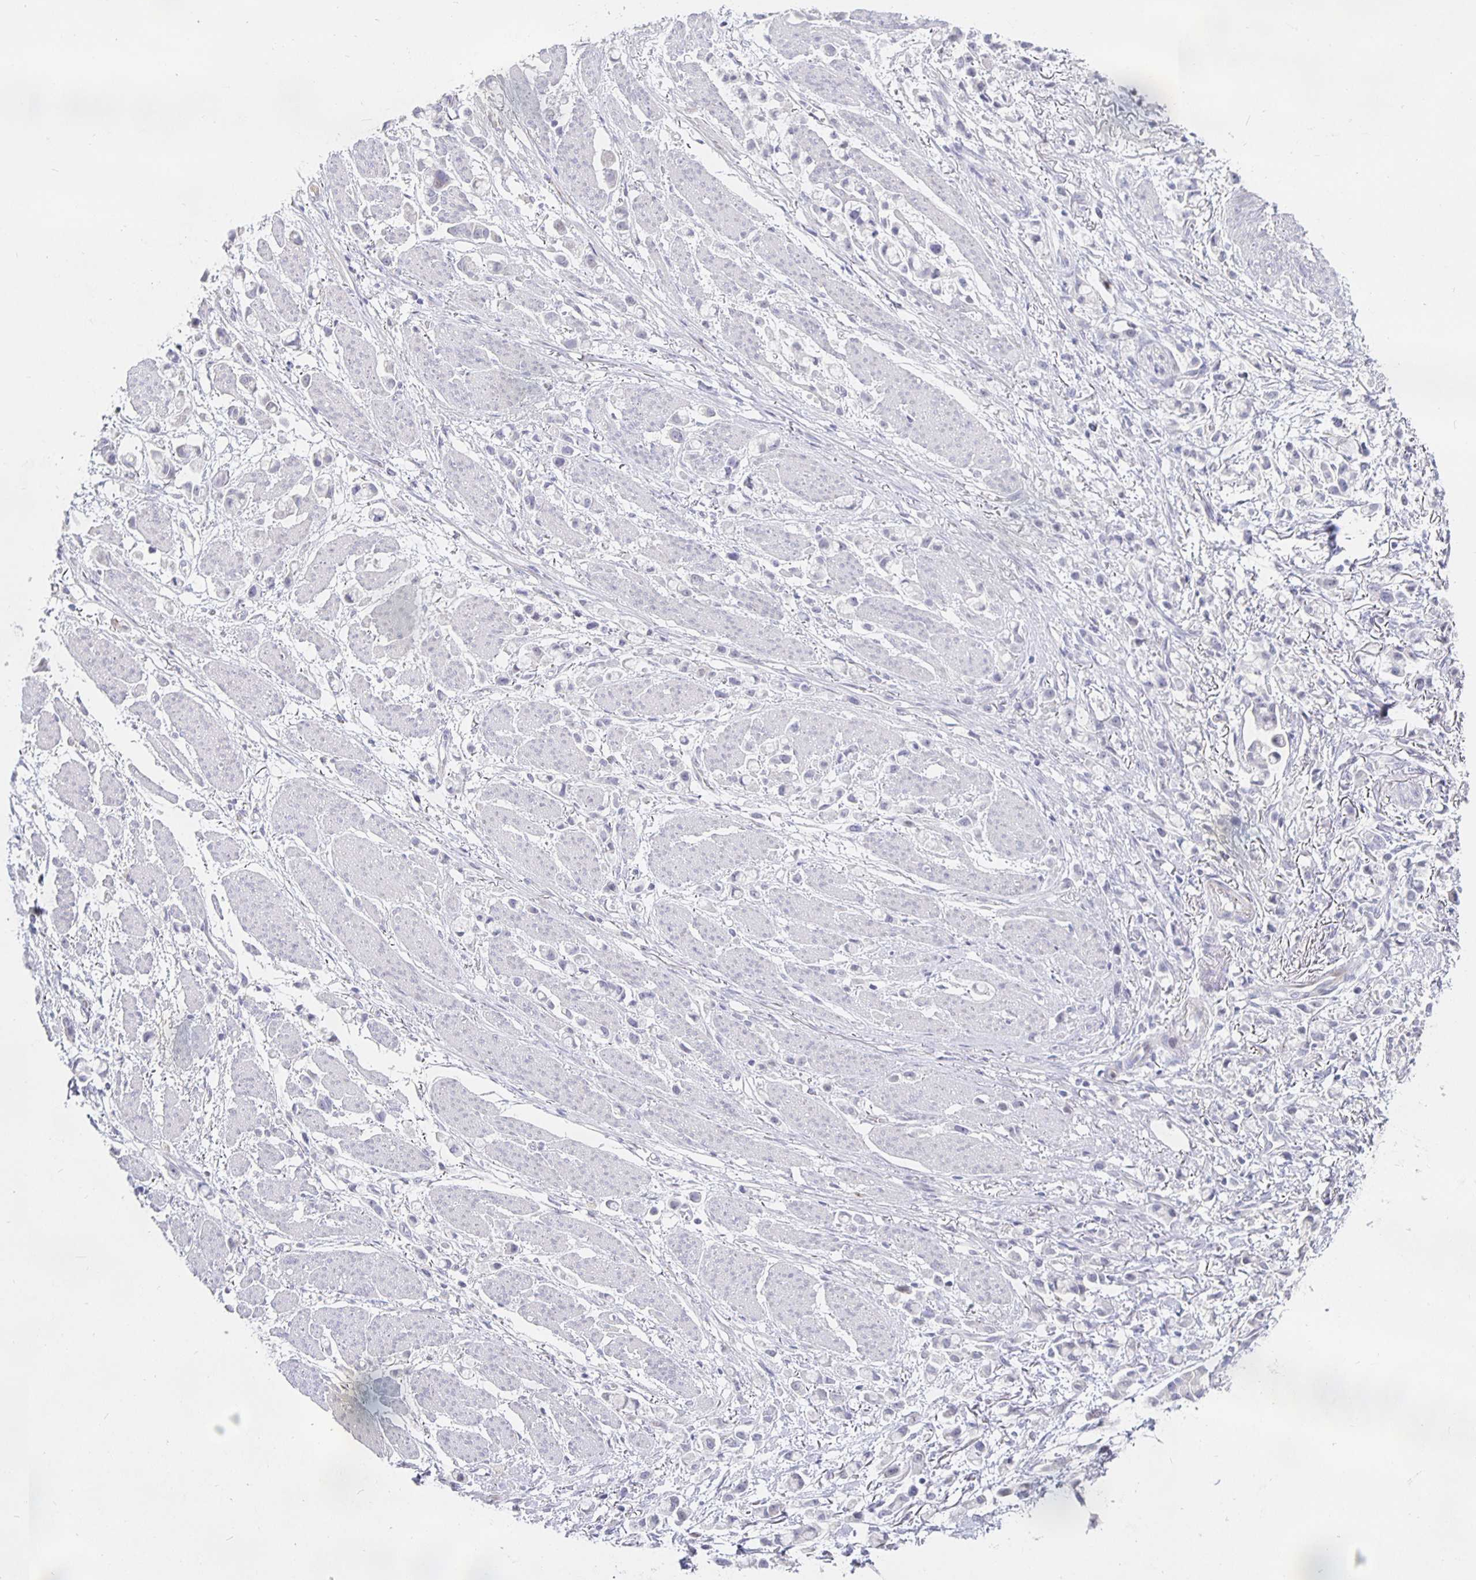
{"staining": {"intensity": "negative", "quantity": "none", "location": "none"}, "tissue": "stomach cancer", "cell_type": "Tumor cells", "image_type": "cancer", "snomed": [{"axis": "morphology", "description": "Adenocarcinoma, NOS"}, {"axis": "topography", "description": "Stomach"}], "caption": "Stomach cancer (adenocarcinoma) was stained to show a protein in brown. There is no significant expression in tumor cells. The staining is performed using DAB (3,3'-diaminobenzidine) brown chromogen with nuclei counter-stained in using hematoxylin.", "gene": "S100G", "patient": {"sex": "female", "age": 81}}